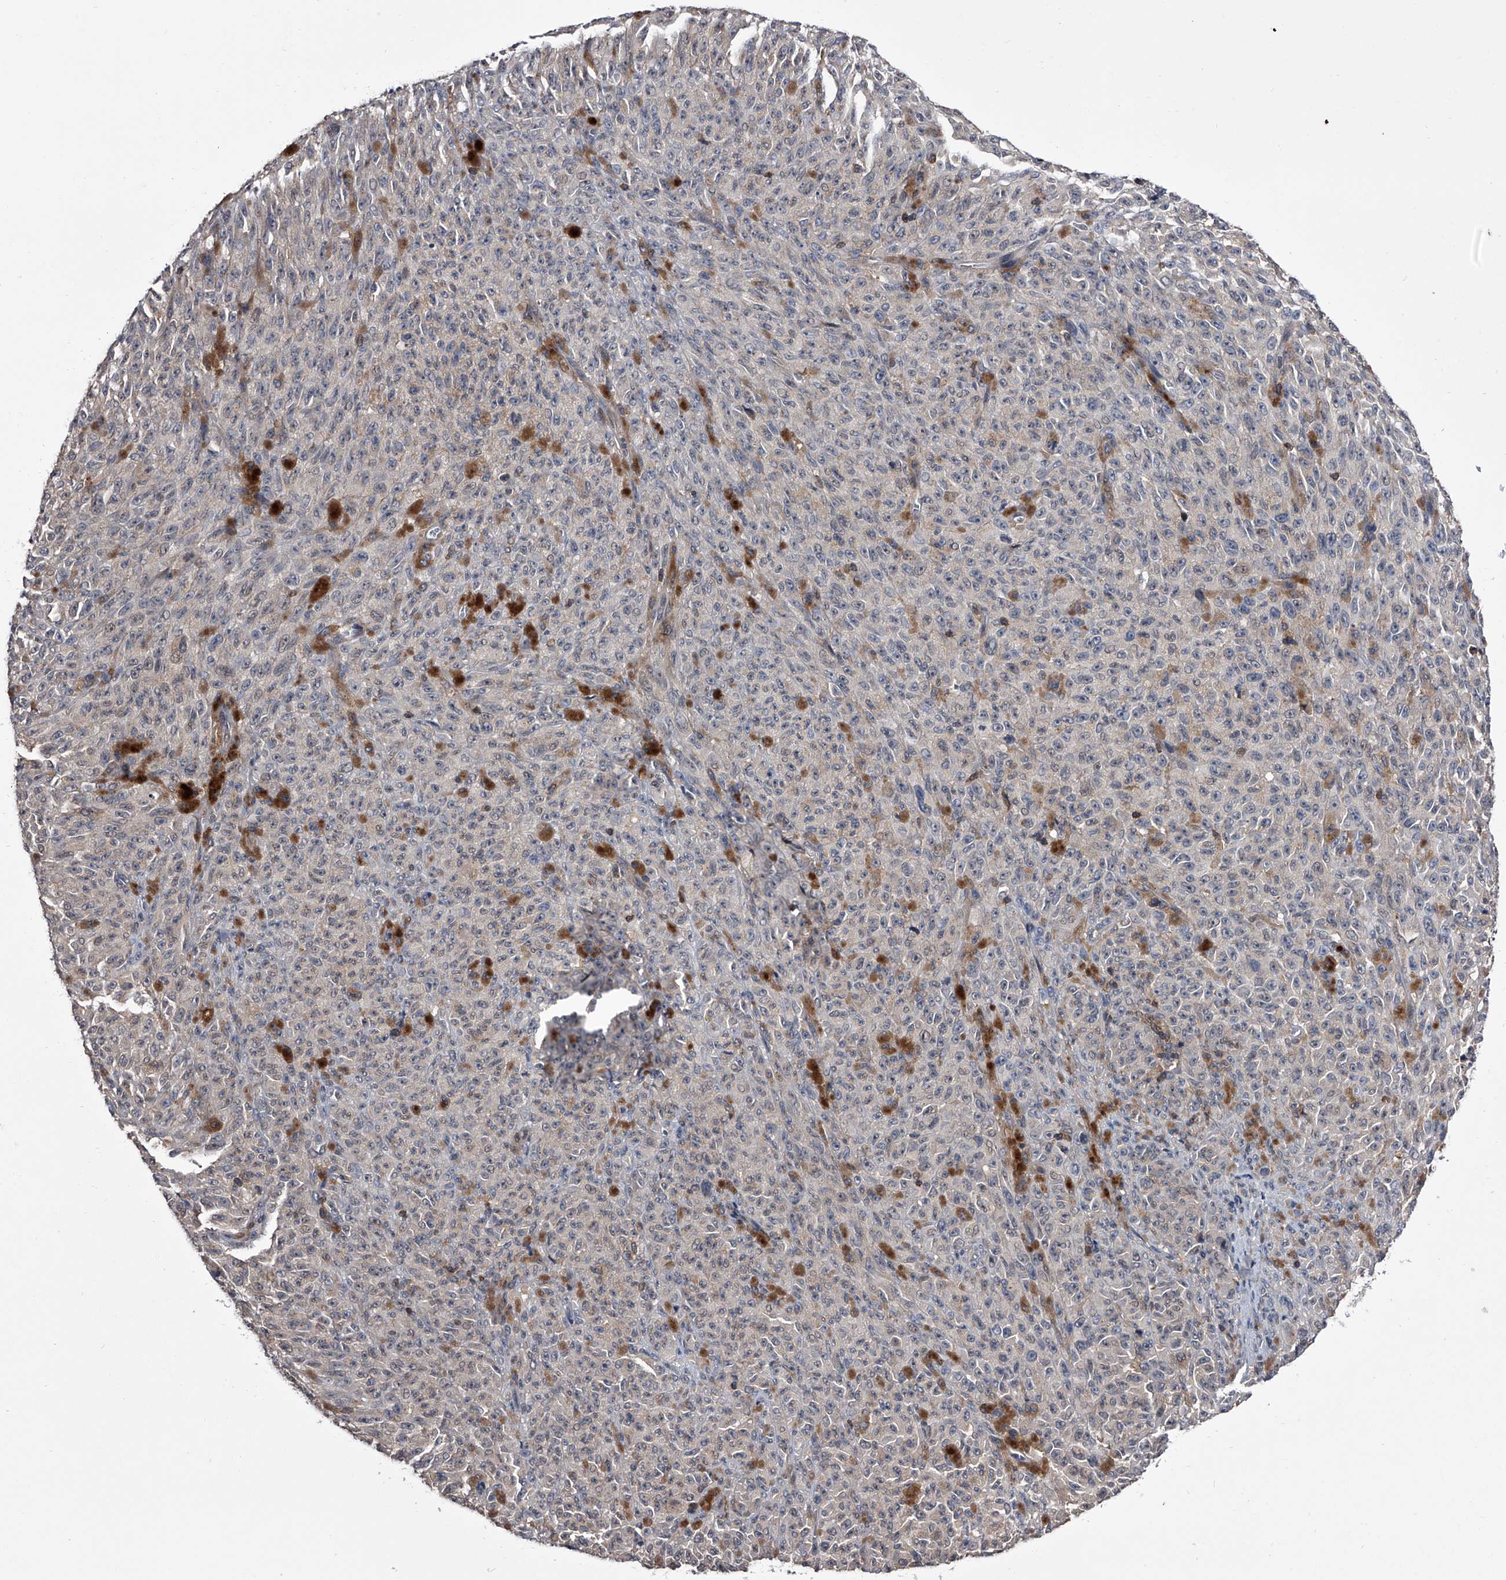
{"staining": {"intensity": "negative", "quantity": "none", "location": "none"}, "tissue": "melanoma", "cell_type": "Tumor cells", "image_type": "cancer", "snomed": [{"axis": "morphology", "description": "Malignant melanoma, NOS"}, {"axis": "topography", "description": "Skin"}], "caption": "DAB immunohistochemical staining of malignant melanoma reveals no significant staining in tumor cells.", "gene": "PAN3", "patient": {"sex": "female", "age": 82}}